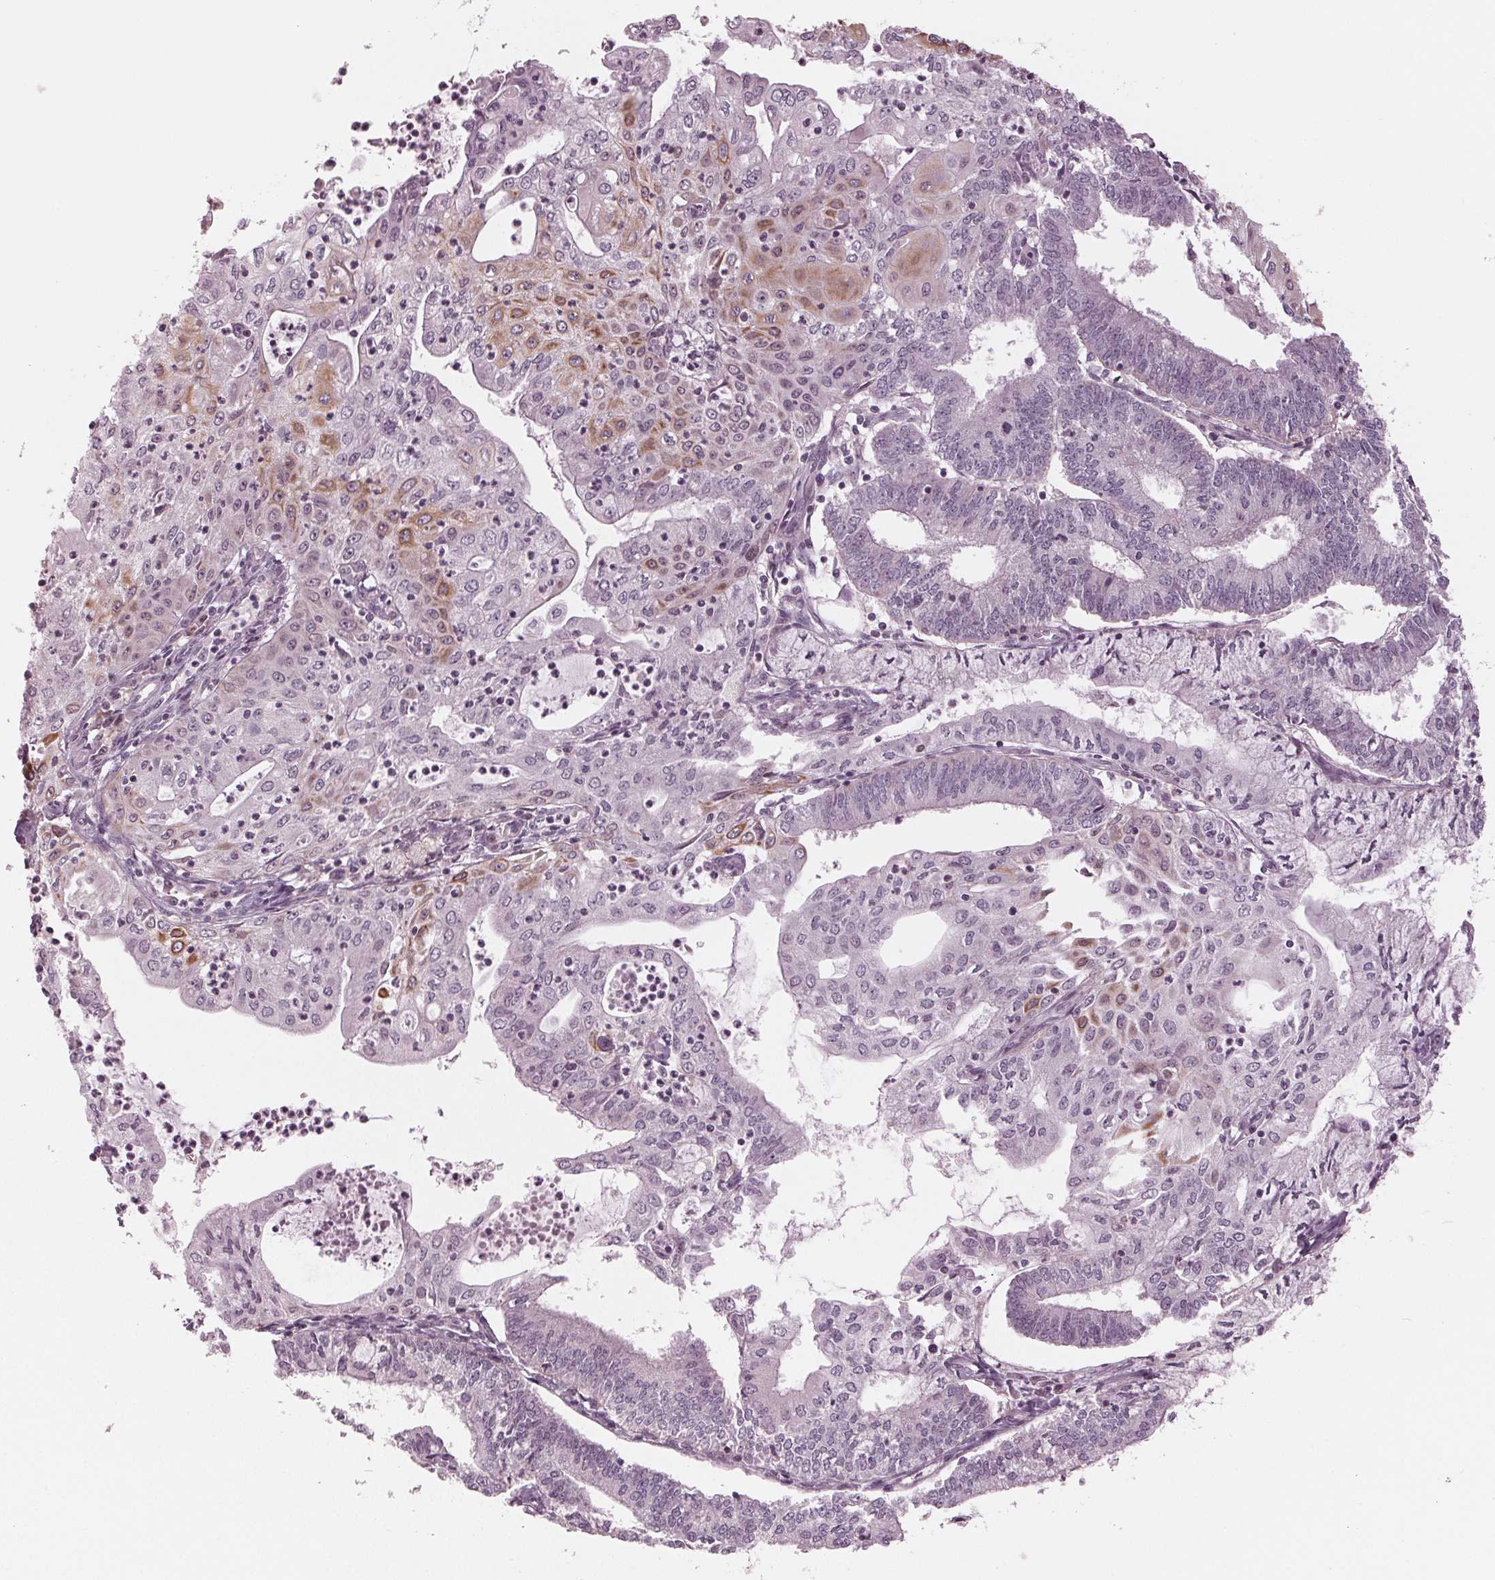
{"staining": {"intensity": "moderate", "quantity": "<25%", "location": "cytoplasmic/membranous,nuclear"}, "tissue": "endometrial cancer", "cell_type": "Tumor cells", "image_type": "cancer", "snomed": [{"axis": "morphology", "description": "Adenocarcinoma, NOS"}, {"axis": "topography", "description": "Endometrium"}], "caption": "Endometrial cancer (adenocarcinoma) stained for a protein reveals moderate cytoplasmic/membranous and nuclear positivity in tumor cells.", "gene": "DNMT3L", "patient": {"sex": "female", "age": 61}}